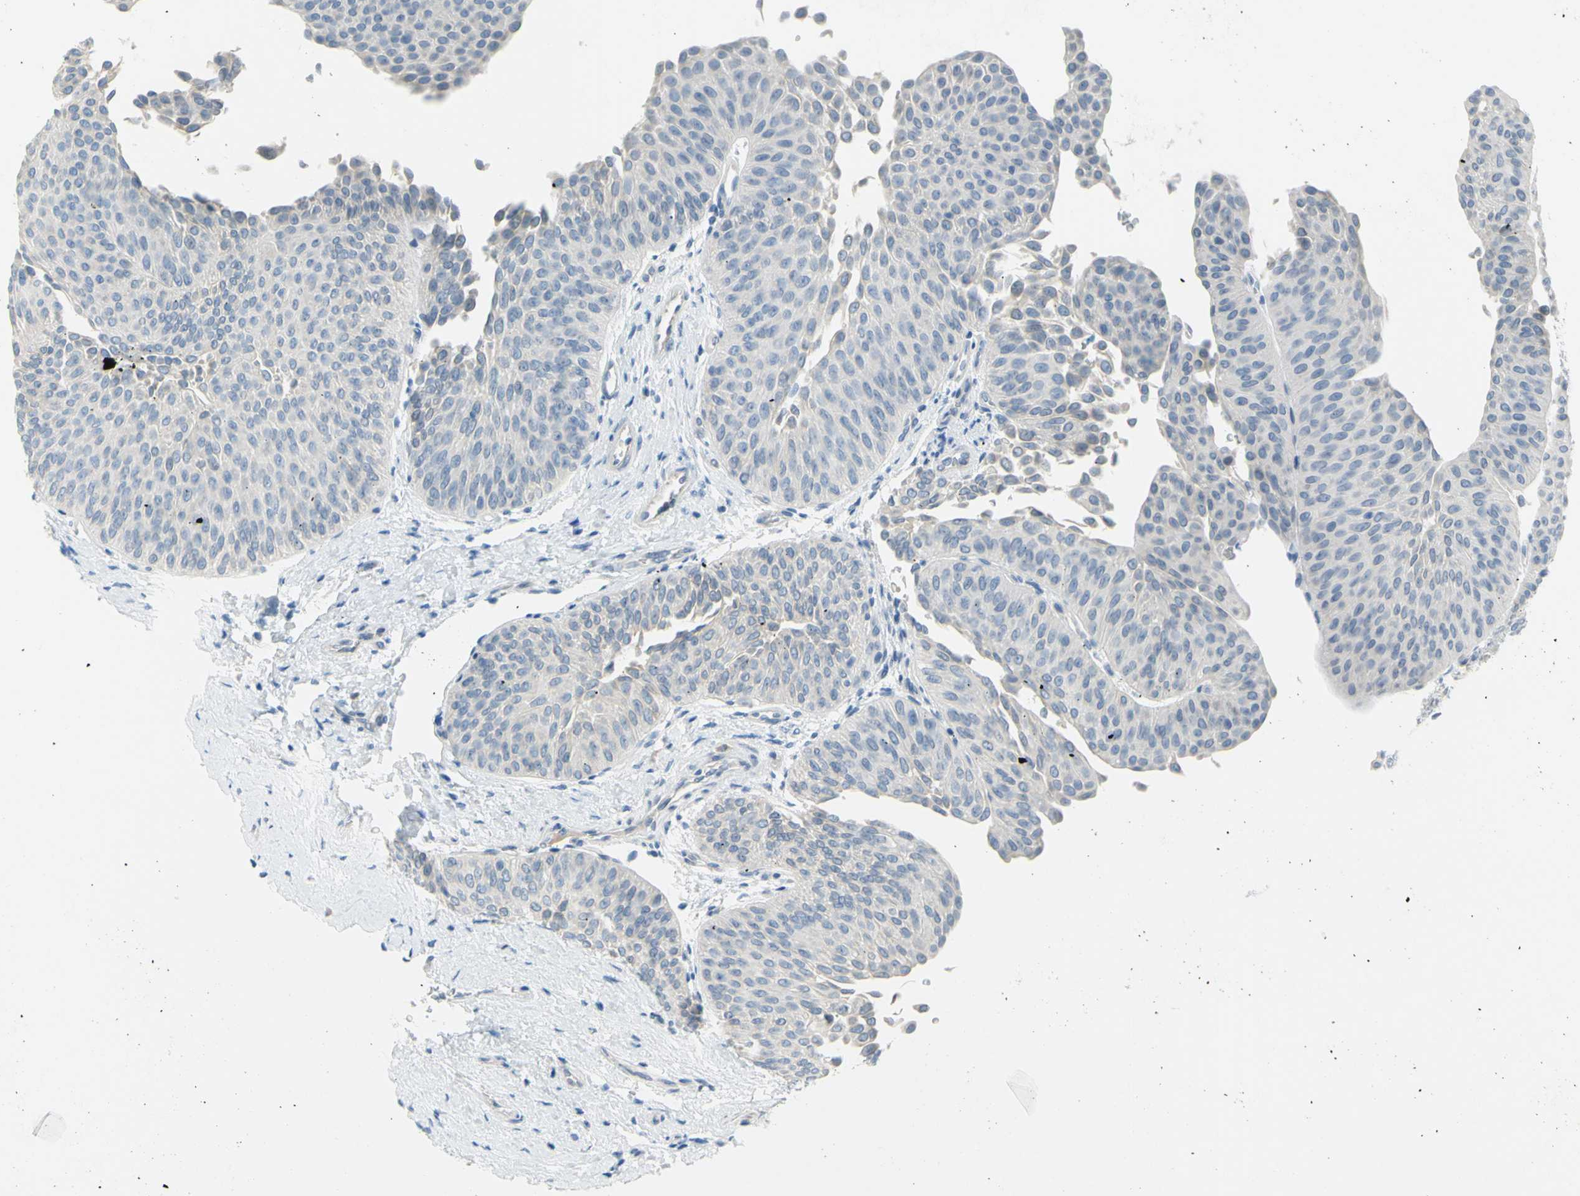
{"staining": {"intensity": "negative", "quantity": "none", "location": "none"}, "tissue": "urothelial cancer", "cell_type": "Tumor cells", "image_type": "cancer", "snomed": [{"axis": "morphology", "description": "Urothelial carcinoma, Low grade"}, {"axis": "topography", "description": "Urinary bladder"}], "caption": "IHC micrograph of neoplastic tissue: human urothelial cancer stained with DAB exhibits no significant protein positivity in tumor cells. (DAB (3,3'-diaminobenzidine) immunohistochemistry, high magnification).", "gene": "DCT", "patient": {"sex": "female", "age": 60}}